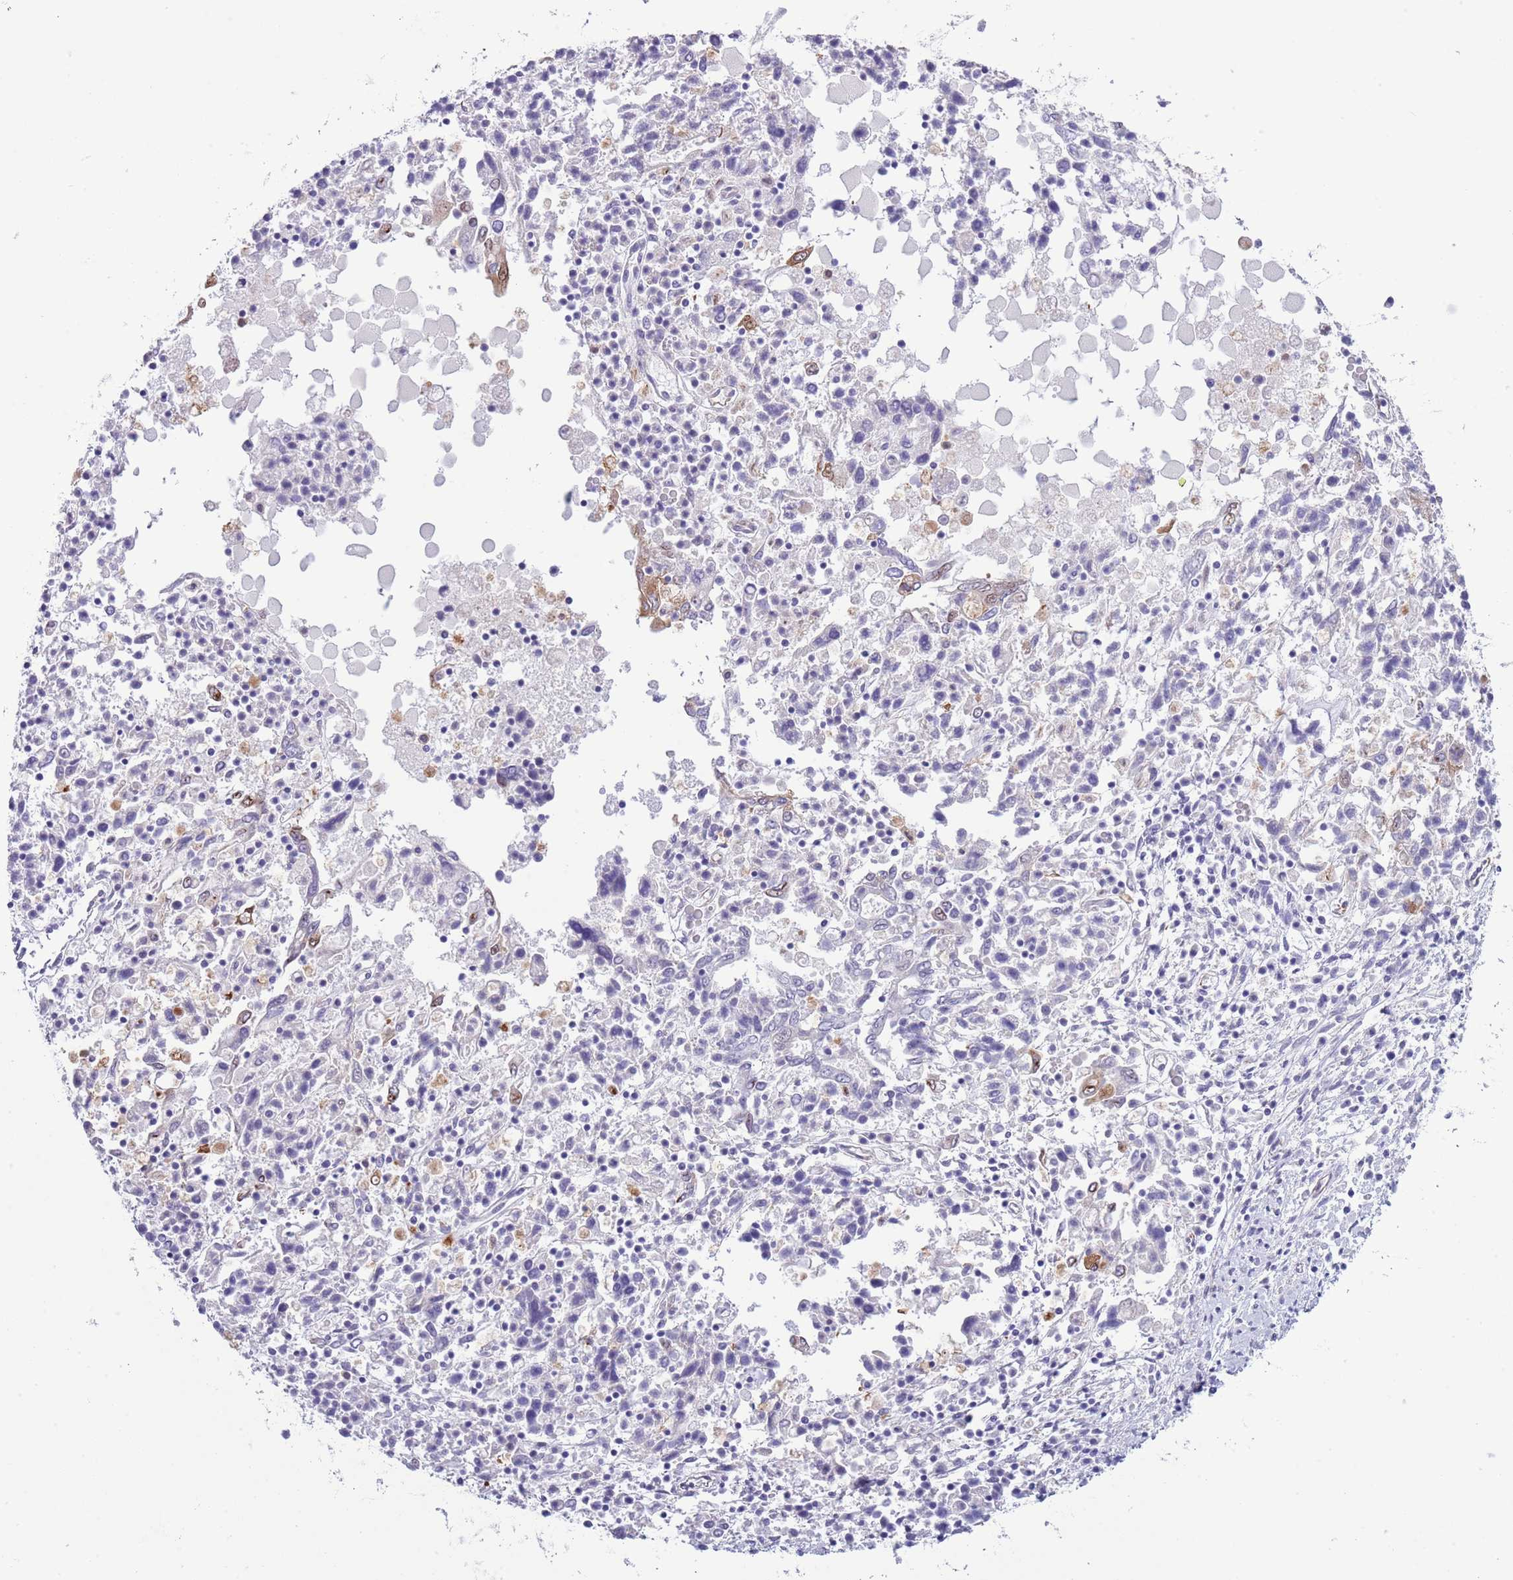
{"staining": {"intensity": "negative", "quantity": "none", "location": "none"}, "tissue": "ovarian cancer", "cell_type": "Tumor cells", "image_type": "cancer", "snomed": [{"axis": "morphology", "description": "Carcinoma, endometroid"}, {"axis": "topography", "description": "Ovary"}], "caption": "Tumor cells show no significant protein expression in ovarian cancer.", "gene": "OR6M1", "patient": {"sex": "female", "age": 62}}